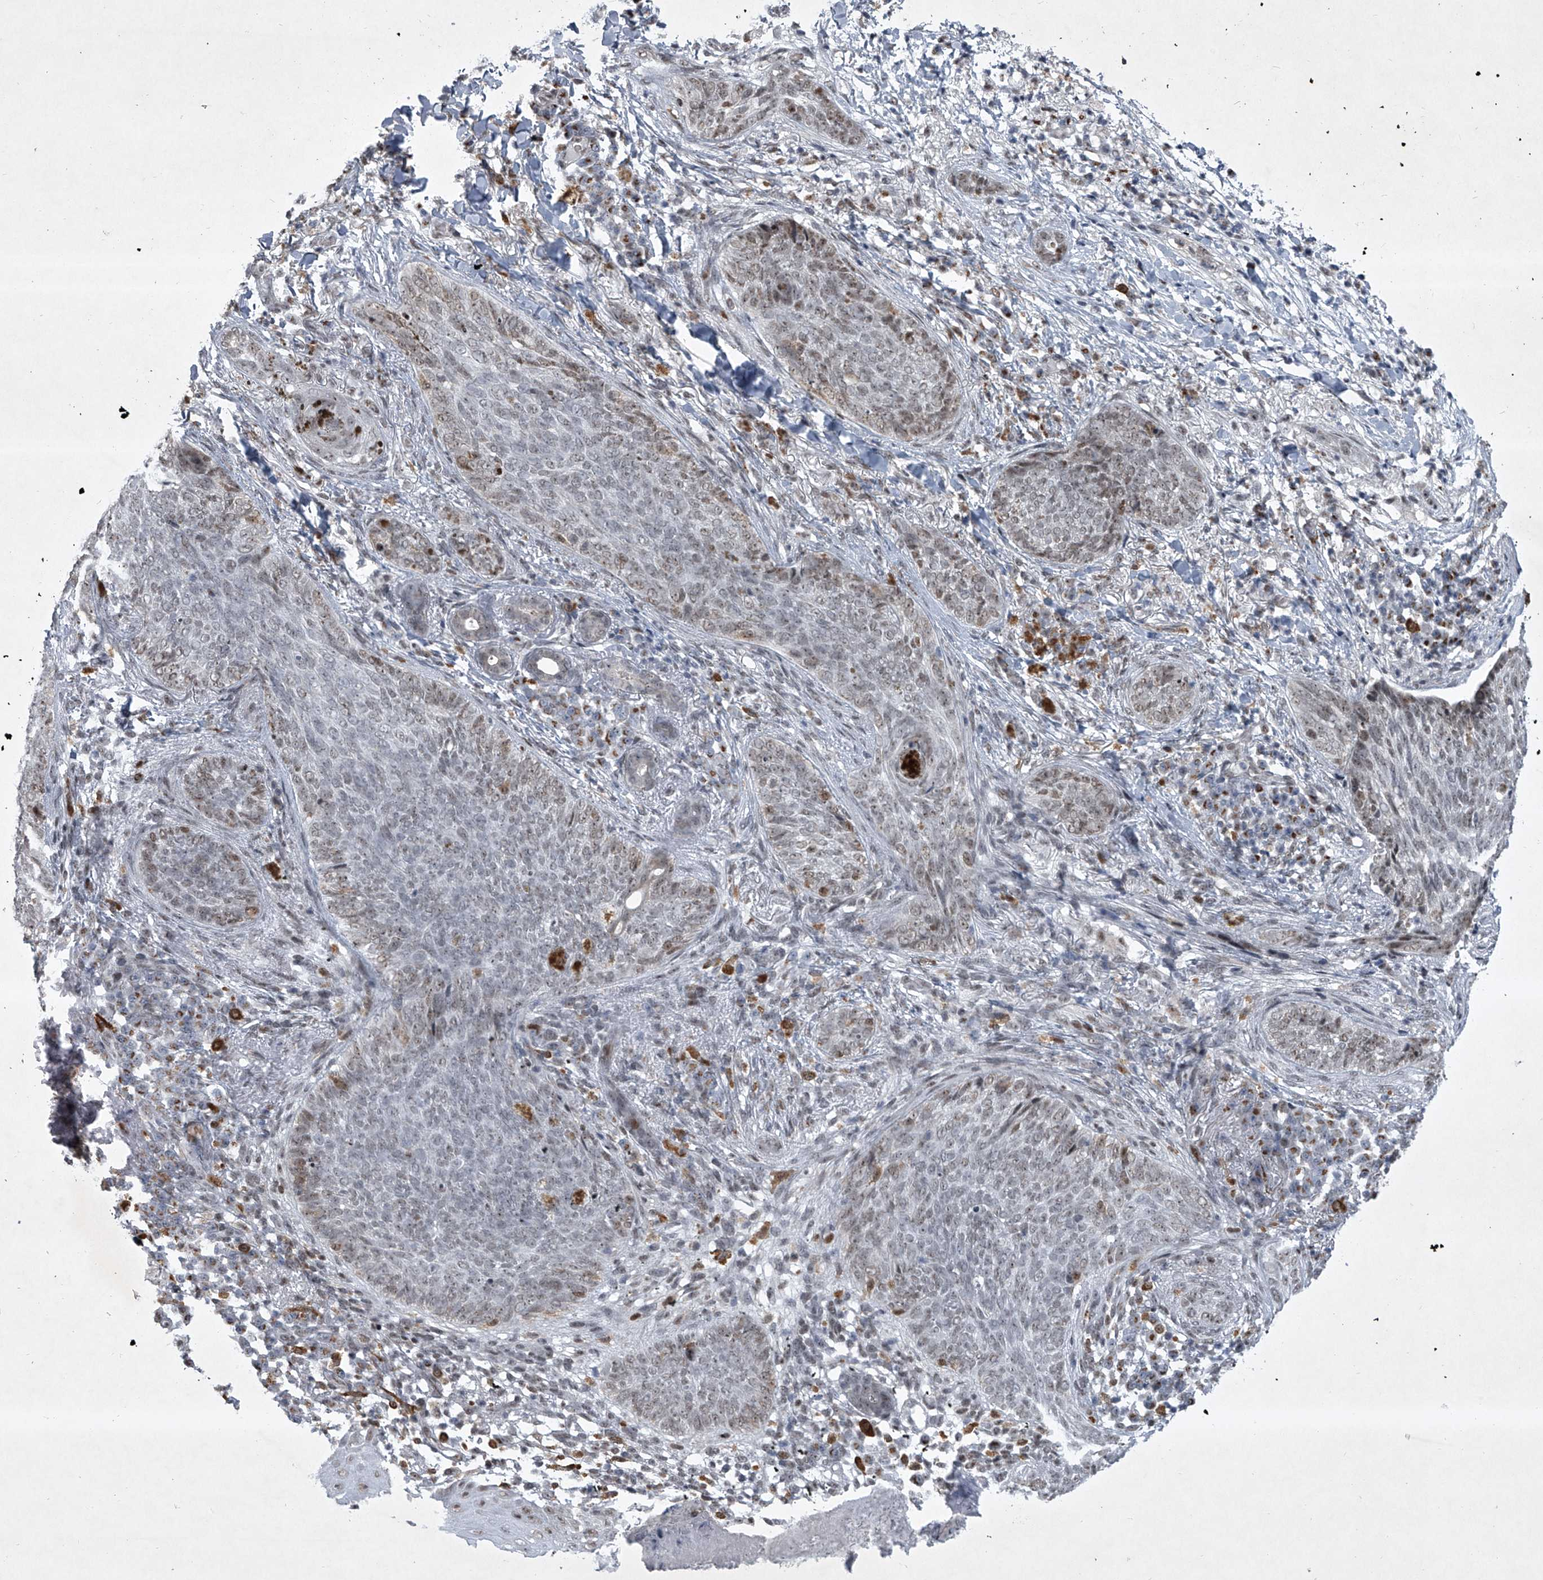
{"staining": {"intensity": "weak", "quantity": "<25%", "location": "nuclear"}, "tissue": "skin cancer", "cell_type": "Tumor cells", "image_type": "cancer", "snomed": [{"axis": "morphology", "description": "Basal cell carcinoma"}, {"axis": "topography", "description": "Skin"}], "caption": "This is a image of IHC staining of basal cell carcinoma (skin), which shows no expression in tumor cells.", "gene": "MLLT1", "patient": {"sex": "male", "age": 85}}